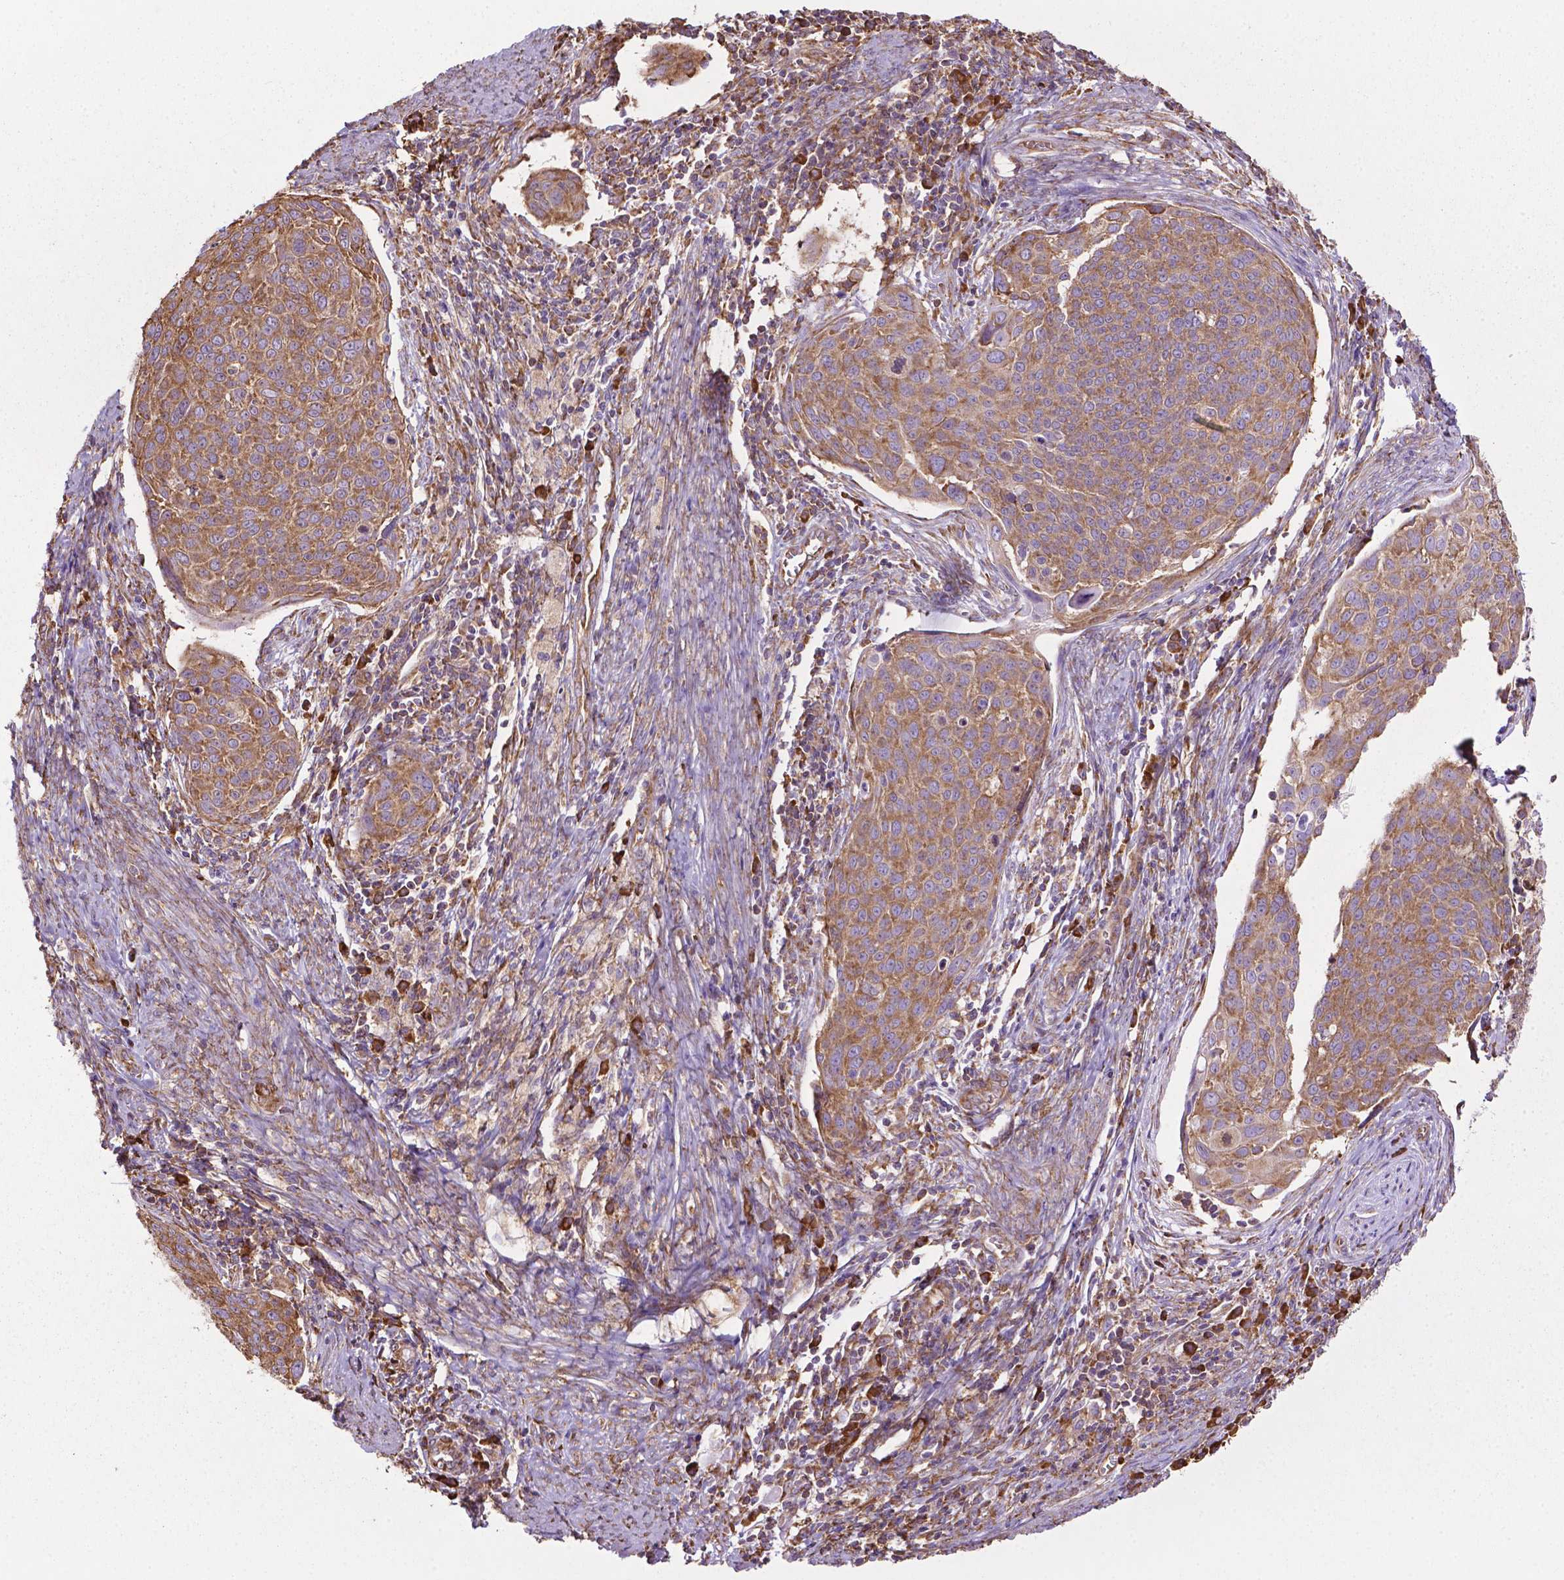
{"staining": {"intensity": "moderate", "quantity": ">75%", "location": "cytoplasmic/membranous"}, "tissue": "cervical cancer", "cell_type": "Tumor cells", "image_type": "cancer", "snomed": [{"axis": "morphology", "description": "Squamous cell carcinoma, NOS"}, {"axis": "topography", "description": "Cervix"}], "caption": "Cervical cancer stained with a protein marker displays moderate staining in tumor cells.", "gene": "RPL29", "patient": {"sex": "female", "age": 39}}